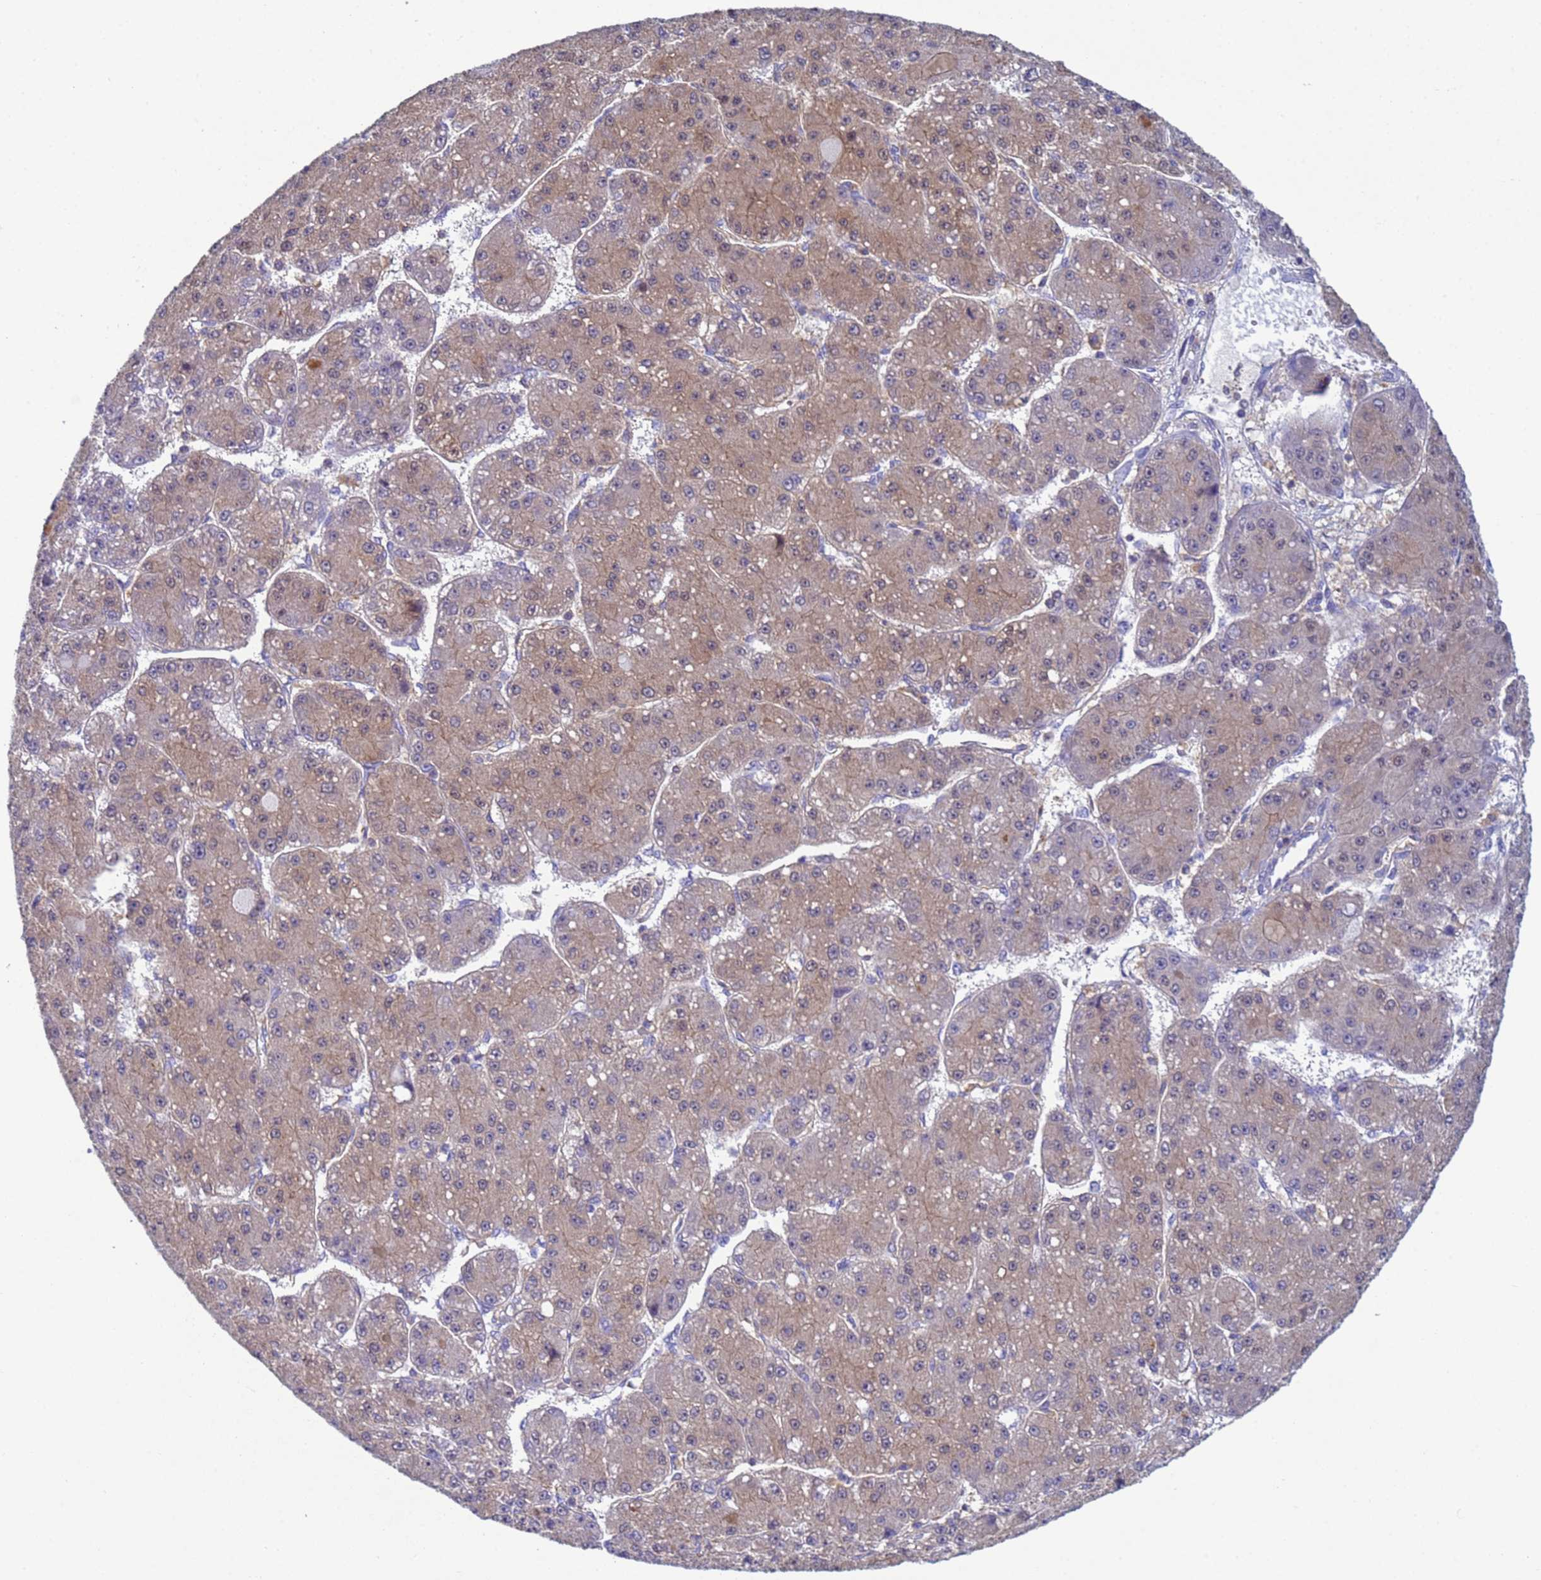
{"staining": {"intensity": "weak", "quantity": ">75%", "location": "cytoplasmic/membranous"}, "tissue": "liver cancer", "cell_type": "Tumor cells", "image_type": "cancer", "snomed": [{"axis": "morphology", "description": "Carcinoma, Hepatocellular, NOS"}, {"axis": "topography", "description": "Liver"}], "caption": "Human liver cancer stained for a protein (brown) reveals weak cytoplasmic/membranous positive staining in about >75% of tumor cells.", "gene": "KLHL13", "patient": {"sex": "male", "age": 67}}